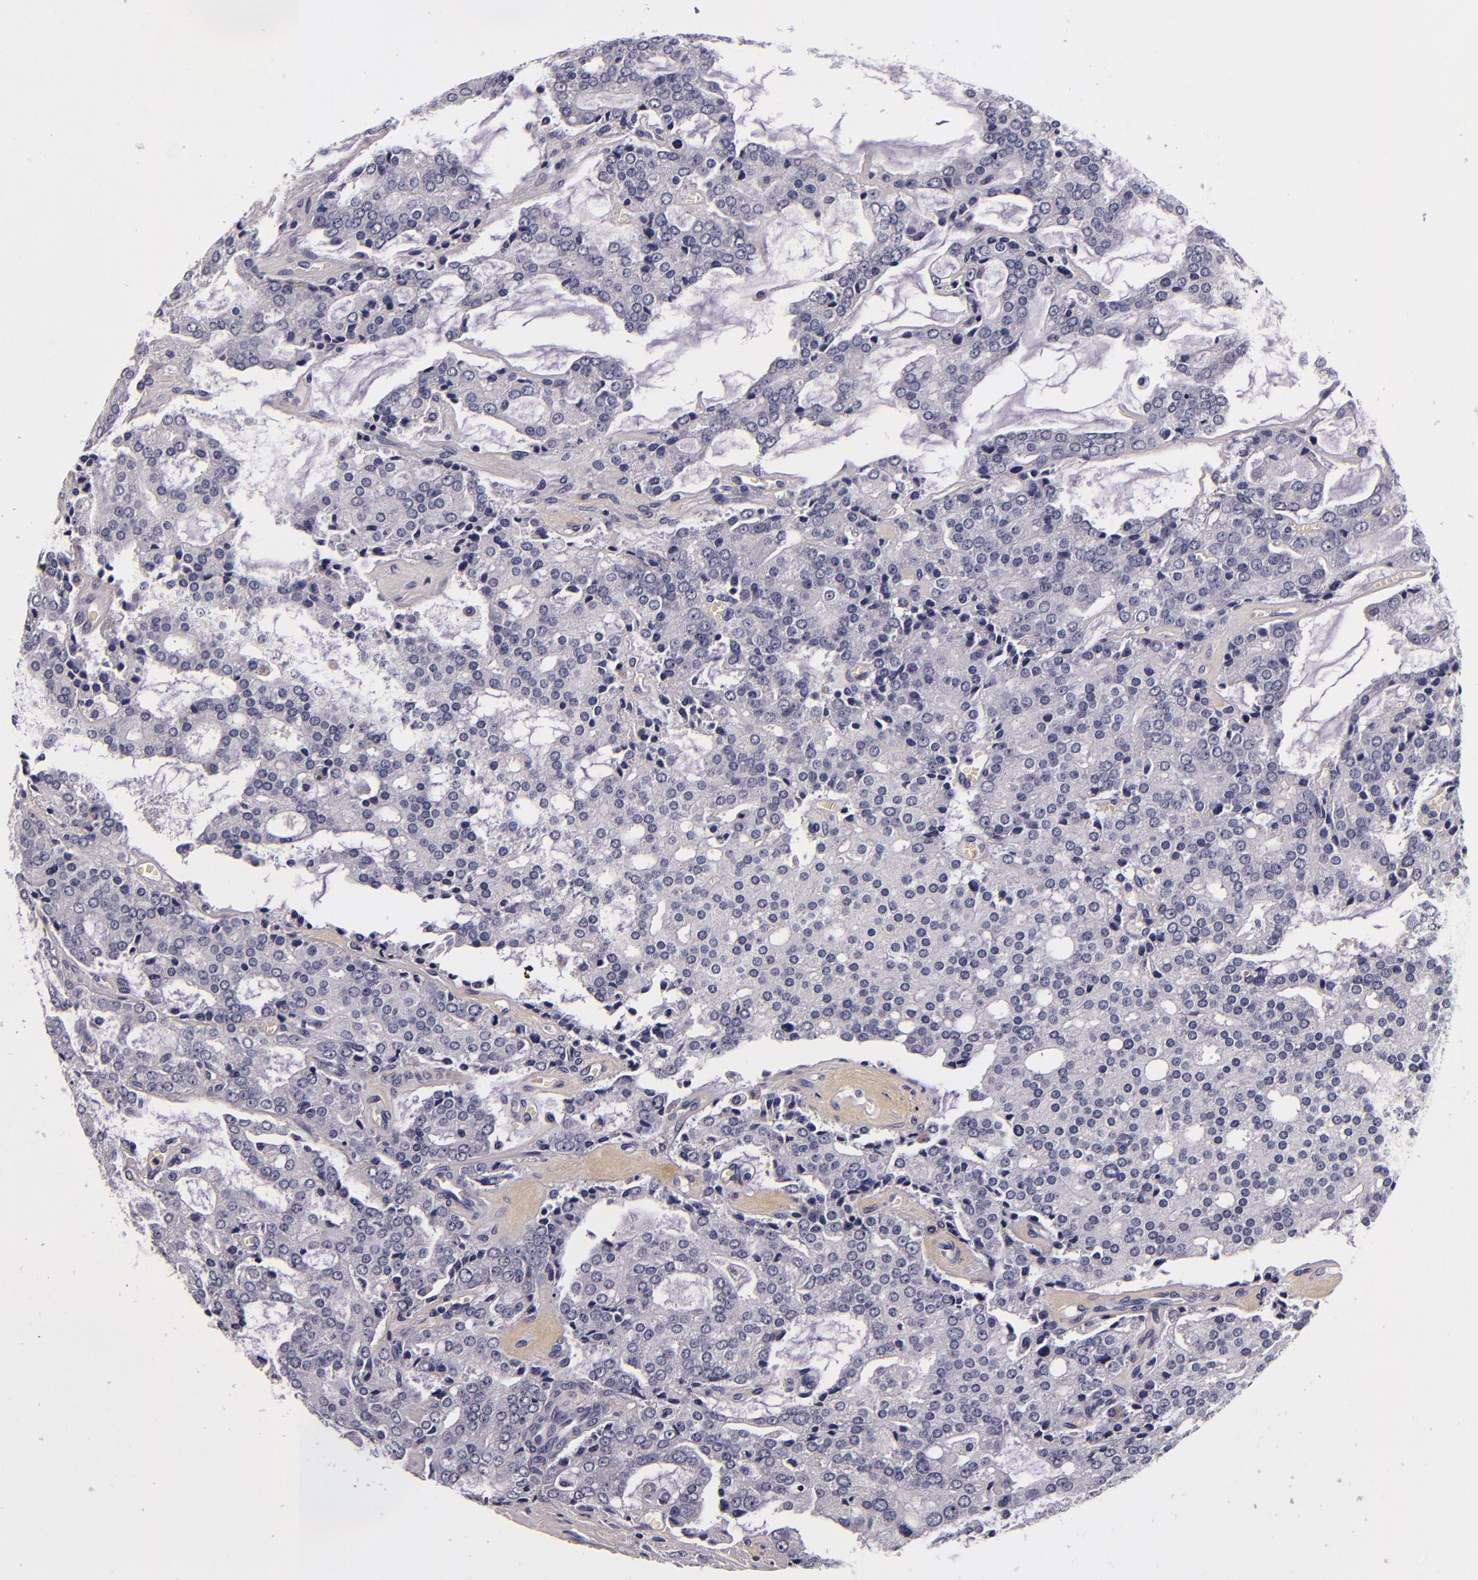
{"staining": {"intensity": "negative", "quantity": "none", "location": "none"}, "tissue": "prostate cancer", "cell_type": "Tumor cells", "image_type": "cancer", "snomed": [{"axis": "morphology", "description": "Adenocarcinoma, High grade"}, {"axis": "topography", "description": "Prostate"}], "caption": "Photomicrograph shows no significant protein staining in tumor cells of adenocarcinoma (high-grade) (prostate).", "gene": "FBN1", "patient": {"sex": "male", "age": 67}}